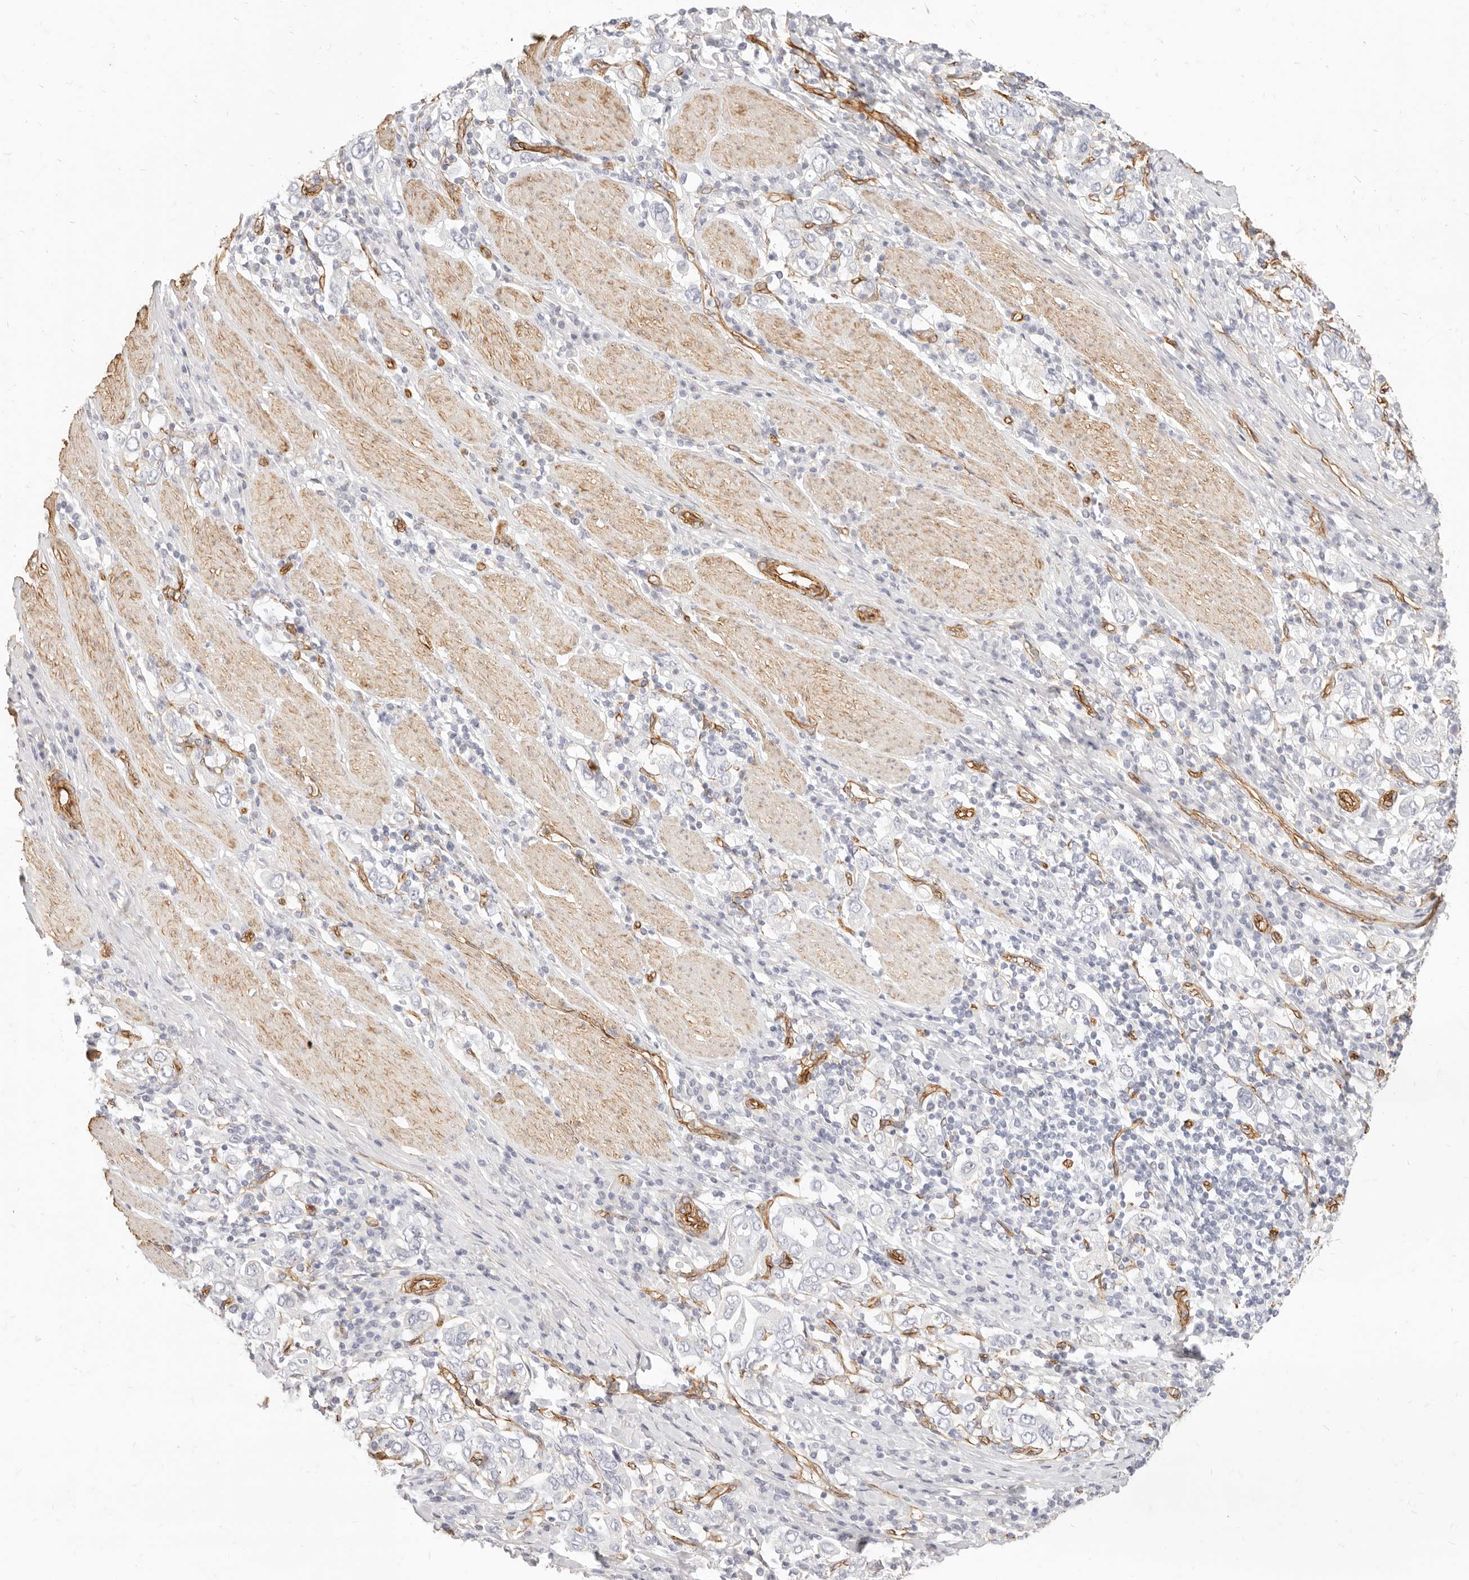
{"staining": {"intensity": "negative", "quantity": "none", "location": "none"}, "tissue": "stomach cancer", "cell_type": "Tumor cells", "image_type": "cancer", "snomed": [{"axis": "morphology", "description": "Adenocarcinoma, NOS"}, {"axis": "topography", "description": "Stomach, upper"}], "caption": "Stomach cancer (adenocarcinoma) was stained to show a protein in brown. There is no significant expression in tumor cells. (IHC, brightfield microscopy, high magnification).", "gene": "NUS1", "patient": {"sex": "male", "age": 62}}